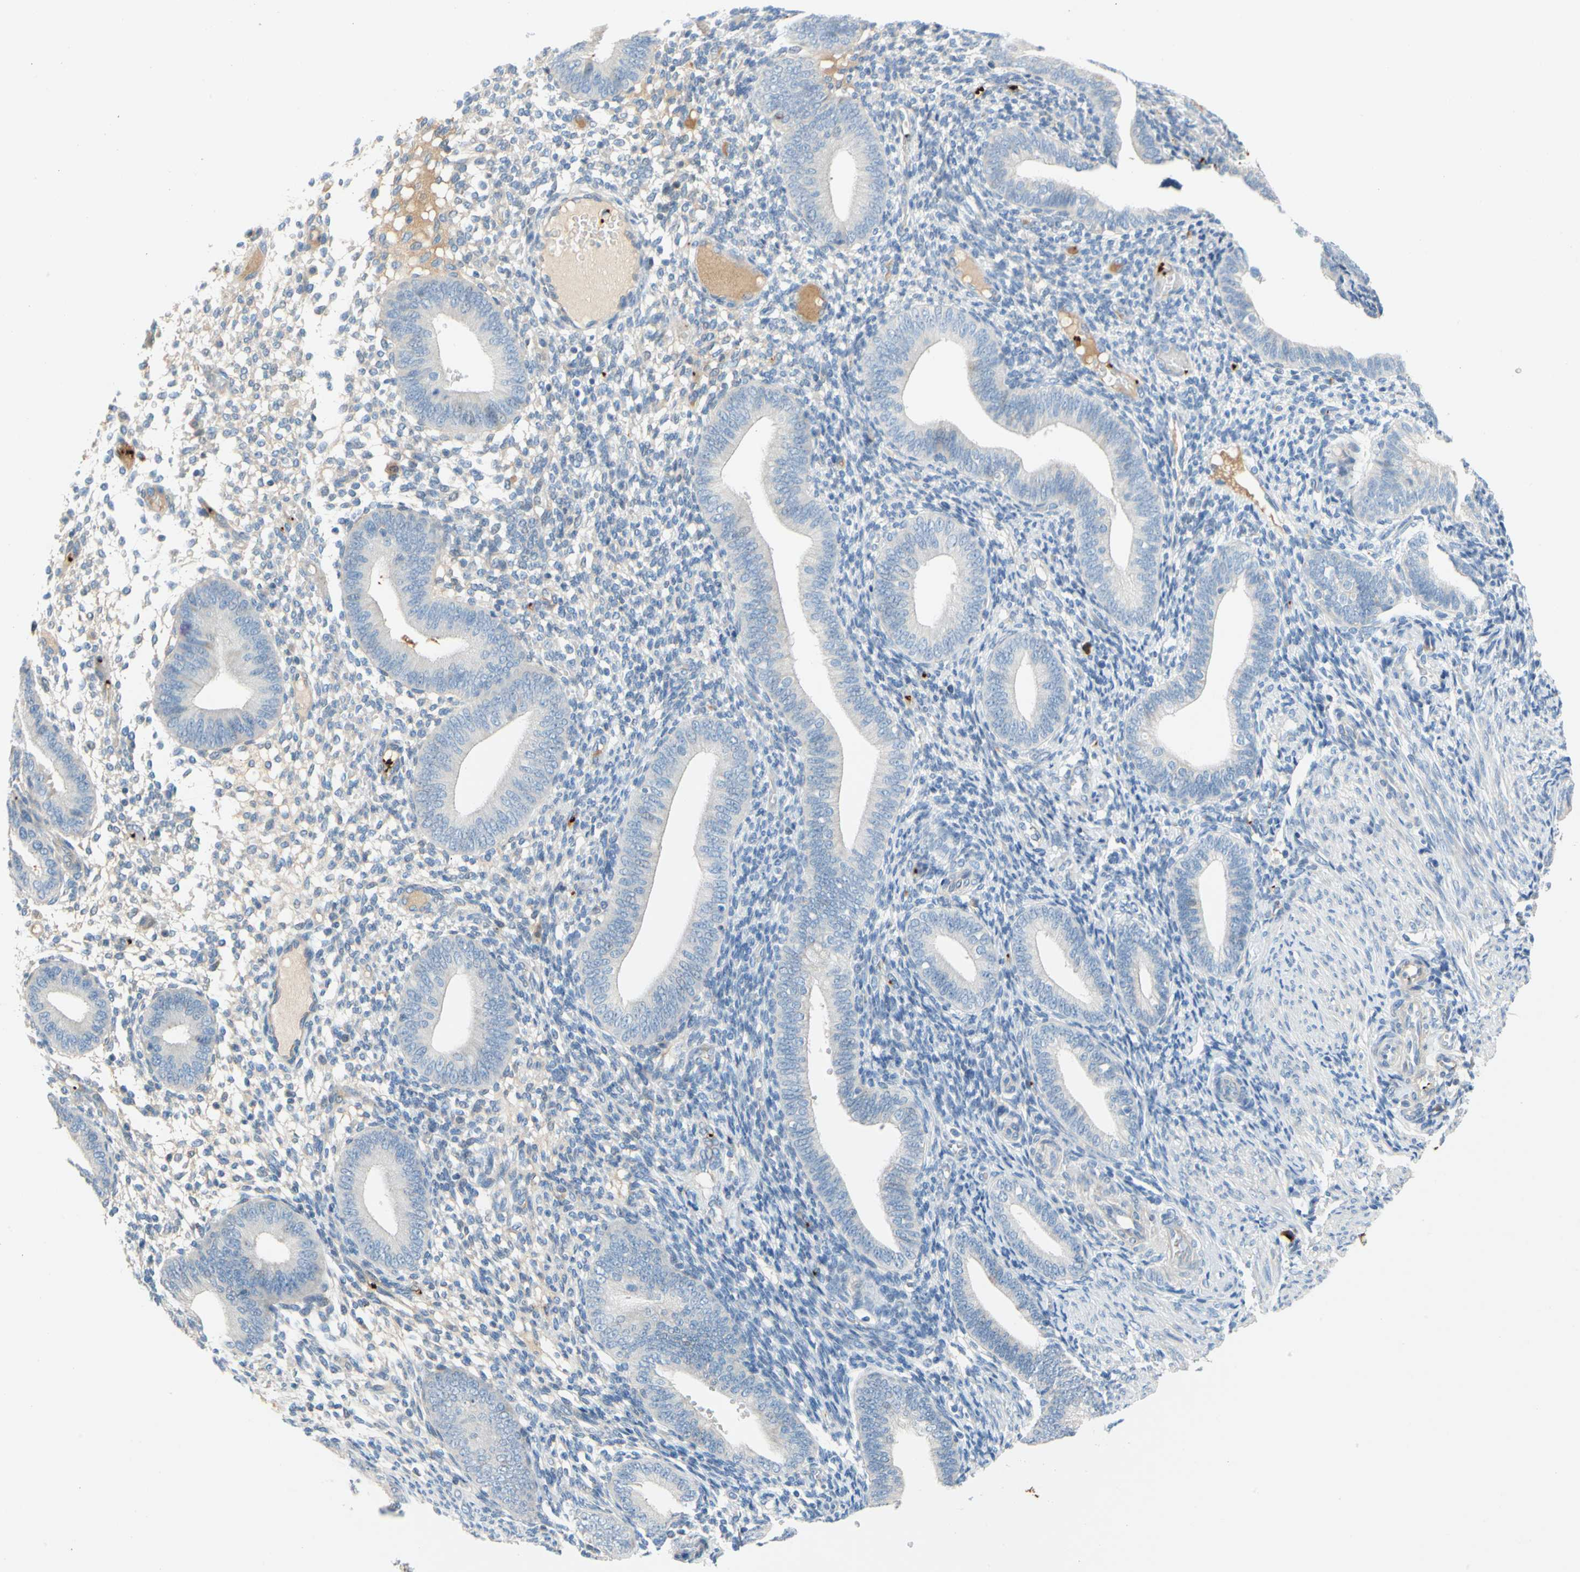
{"staining": {"intensity": "negative", "quantity": "none", "location": "none"}, "tissue": "endometrium", "cell_type": "Cells in endometrial stroma", "image_type": "normal", "snomed": [{"axis": "morphology", "description": "Normal tissue, NOS"}, {"axis": "topography", "description": "Endometrium"}], "caption": "The image exhibits no staining of cells in endometrial stroma in normal endometrium.", "gene": "ENSG00000288796", "patient": {"sex": "female", "age": 42}}